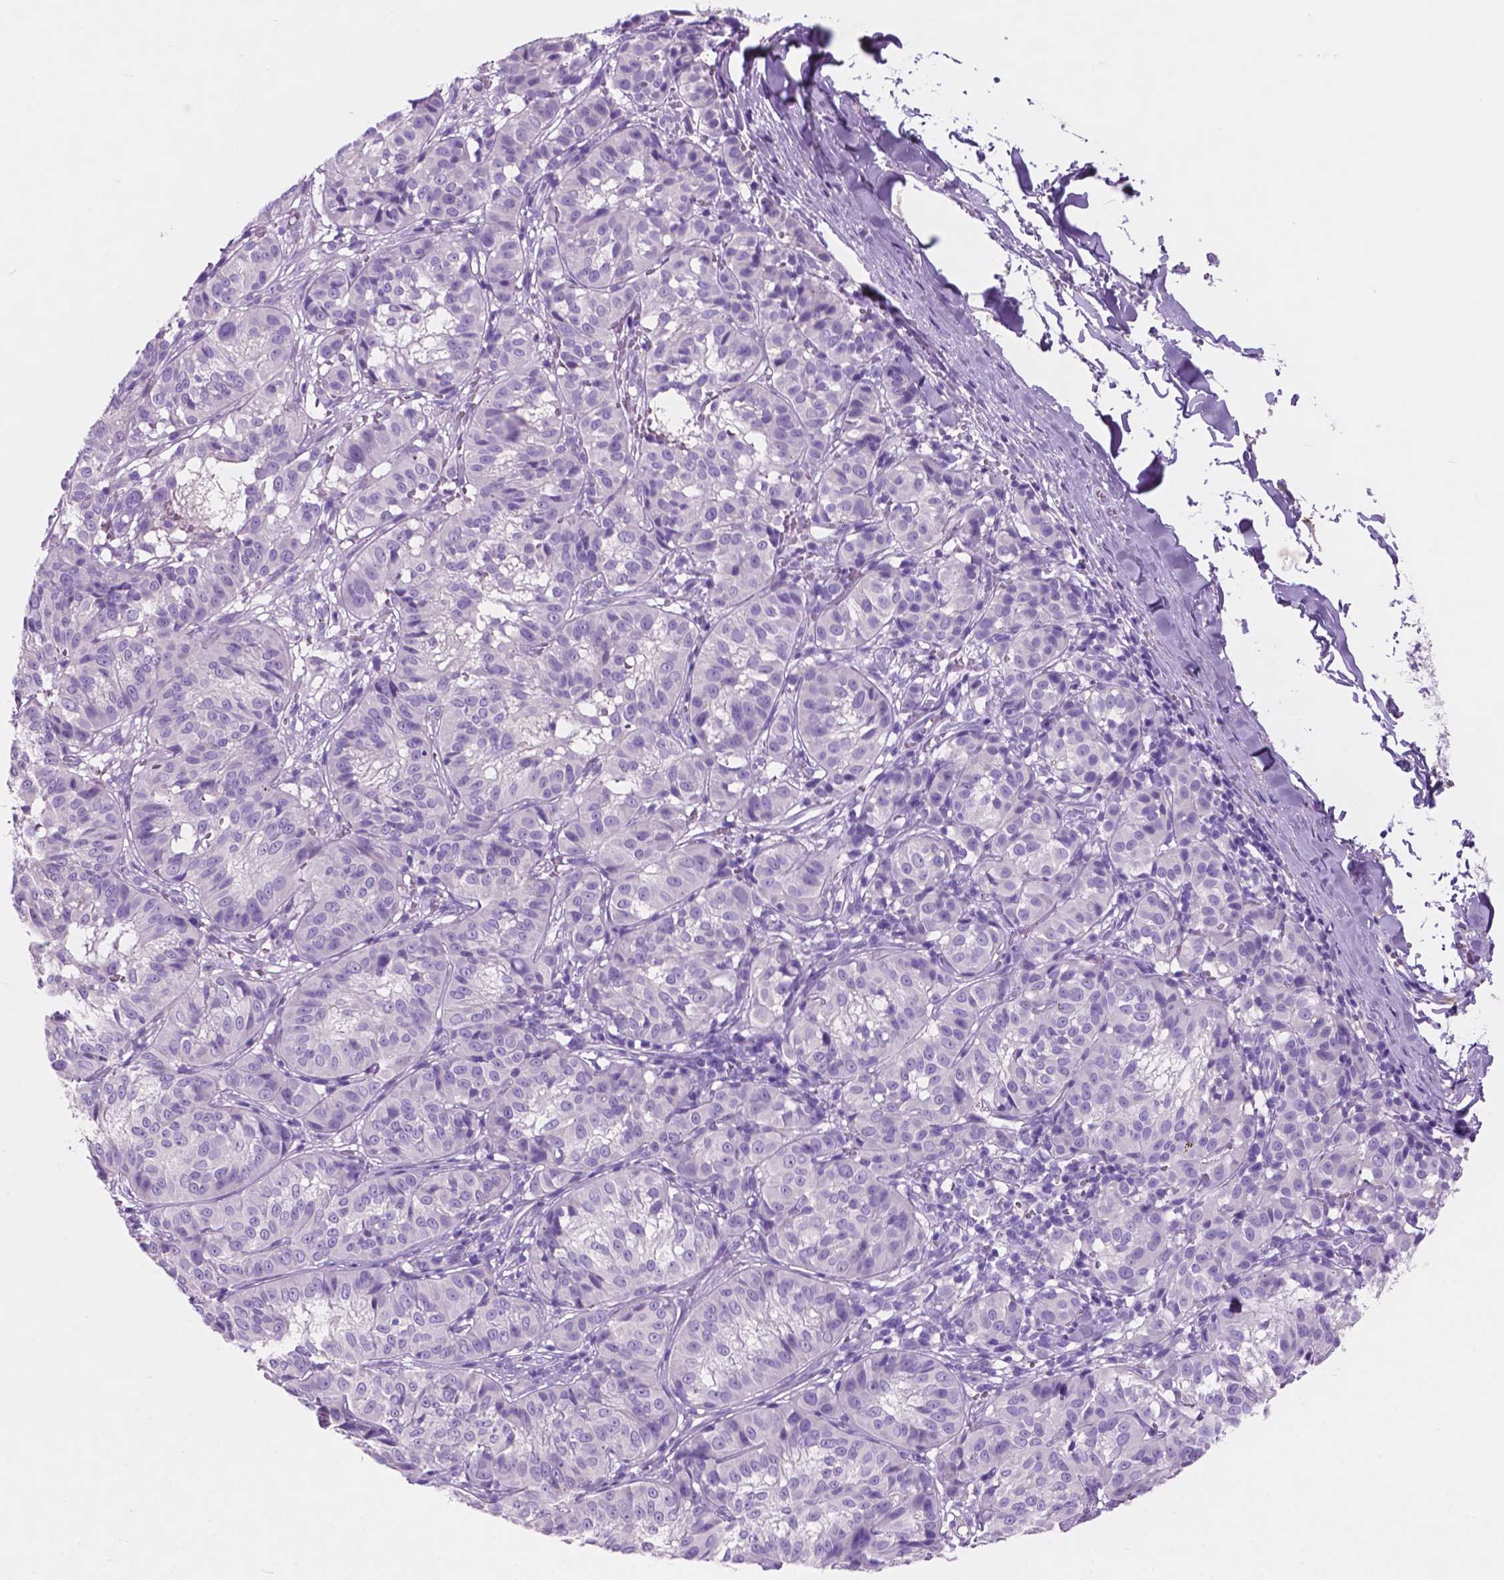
{"staining": {"intensity": "negative", "quantity": "none", "location": "none"}, "tissue": "melanoma", "cell_type": "Tumor cells", "image_type": "cancer", "snomed": [{"axis": "morphology", "description": "Malignant melanoma, NOS"}, {"axis": "topography", "description": "Skin"}], "caption": "An IHC photomicrograph of malignant melanoma is shown. There is no staining in tumor cells of malignant melanoma.", "gene": "POU4F1", "patient": {"sex": "female", "age": 72}}